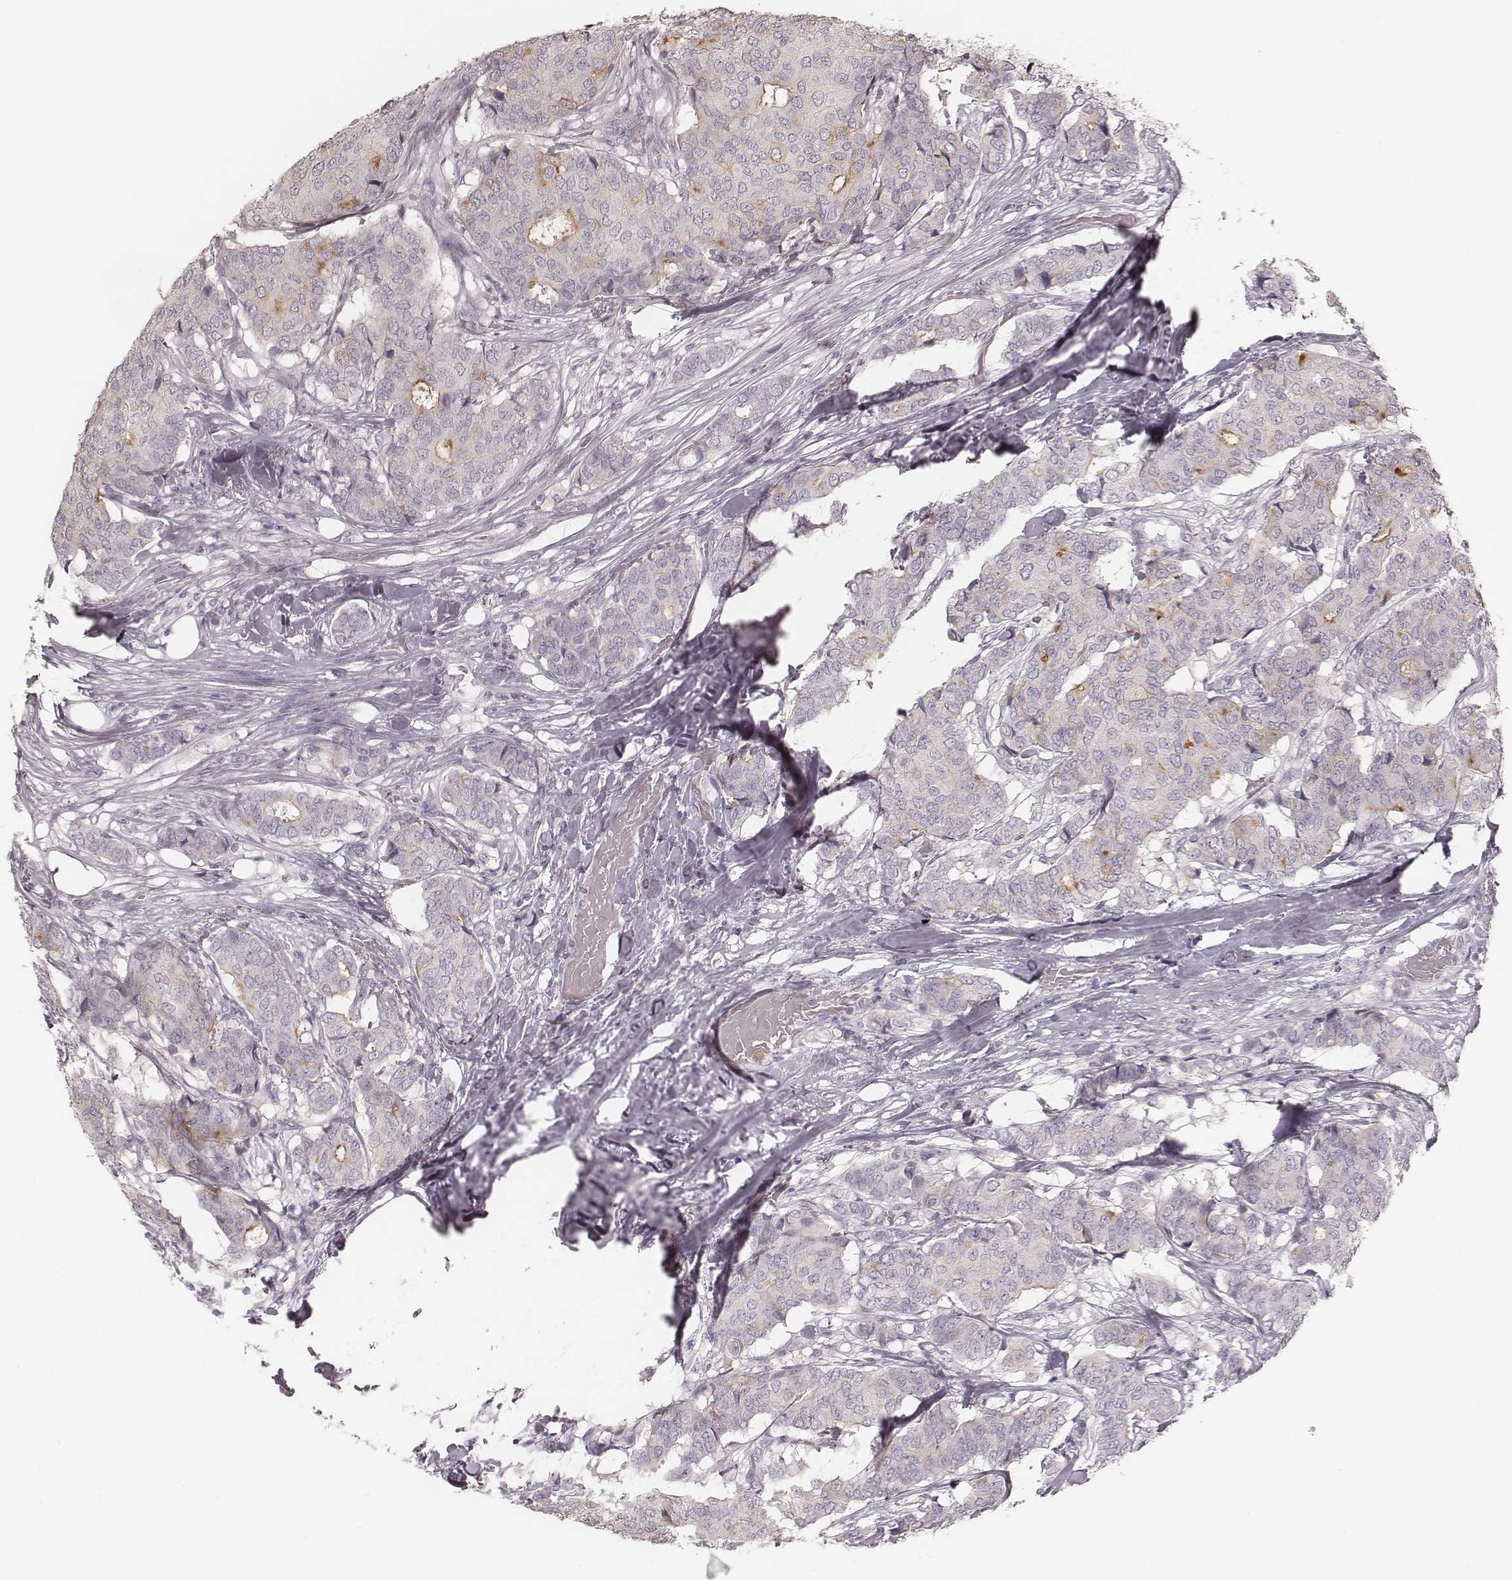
{"staining": {"intensity": "moderate", "quantity": "<25%", "location": "cytoplasmic/membranous"}, "tissue": "breast cancer", "cell_type": "Tumor cells", "image_type": "cancer", "snomed": [{"axis": "morphology", "description": "Duct carcinoma"}, {"axis": "topography", "description": "Breast"}], "caption": "A photomicrograph of breast cancer stained for a protein shows moderate cytoplasmic/membranous brown staining in tumor cells. (brown staining indicates protein expression, while blue staining denotes nuclei).", "gene": "SMIM24", "patient": {"sex": "female", "age": 75}}